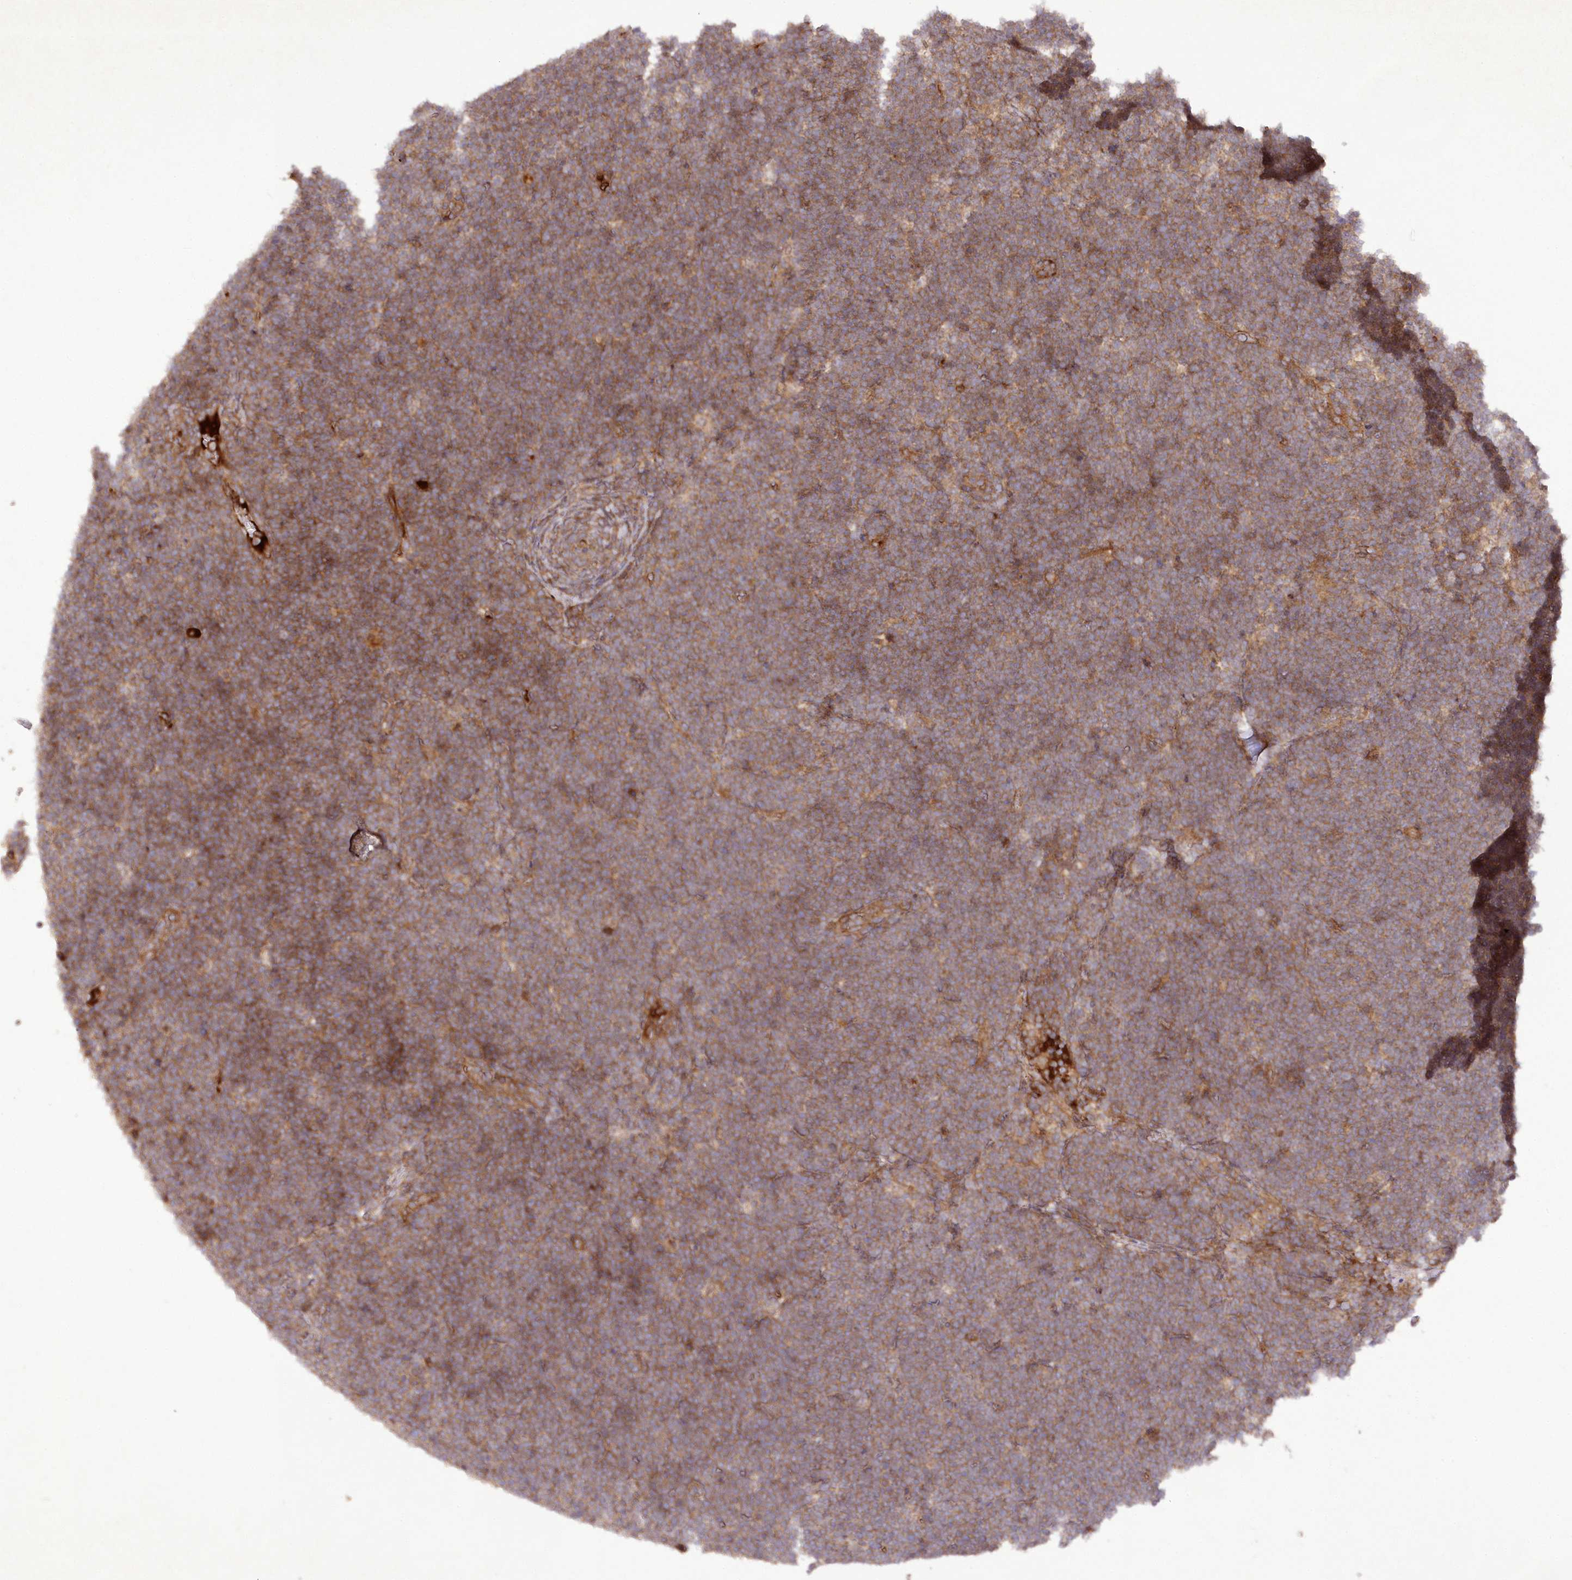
{"staining": {"intensity": "moderate", "quantity": "25%-75%", "location": "cytoplasmic/membranous"}, "tissue": "lymphoma", "cell_type": "Tumor cells", "image_type": "cancer", "snomed": [{"axis": "morphology", "description": "Malignant lymphoma, non-Hodgkin's type, High grade"}, {"axis": "topography", "description": "Lymph node"}], "caption": "Protein expression analysis of lymphoma displays moderate cytoplasmic/membranous expression in about 25%-75% of tumor cells.", "gene": "APOM", "patient": {"sex": "male", "age": 13}}